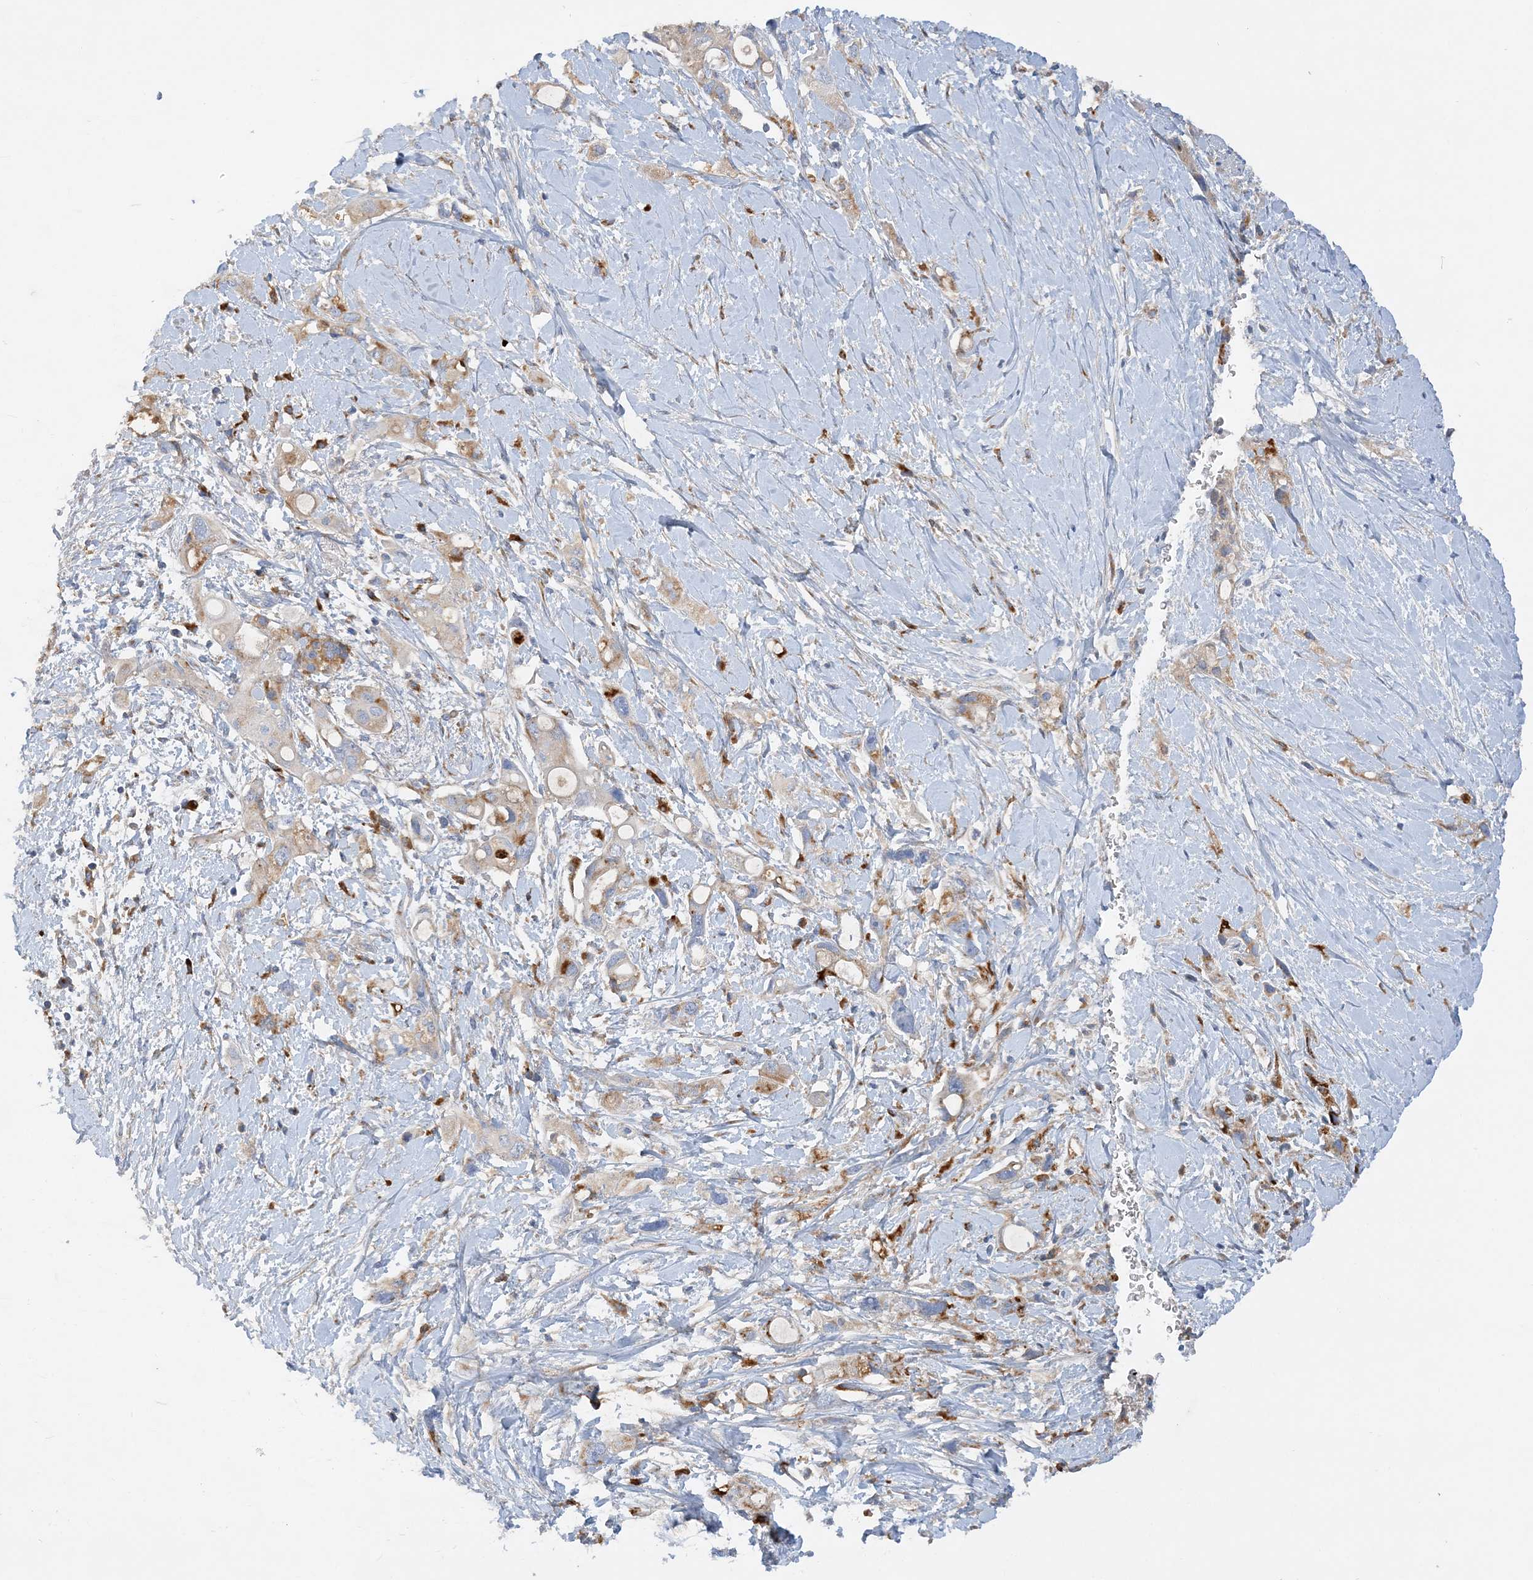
{"staining": {"intensity": "weak", "quantity": "<25%", "location": "cytoplasmic/membranous"}, "tissue": "pancreatic cancer", "cell_type": "Tumor cells", "image_type": "cancer", "snomed": [{"axis": "morphology", "description": "Adenocarcinoma, NOS"}, {"axis": "topography", "description": "Pancreas"}], "caption": "Immunohistochemical staining of adenocarcinoma (pancreatic) displays no significant staining in tumor cells.", "gene": "GRINA", "patient": {"sex": "female", "age": 56}}